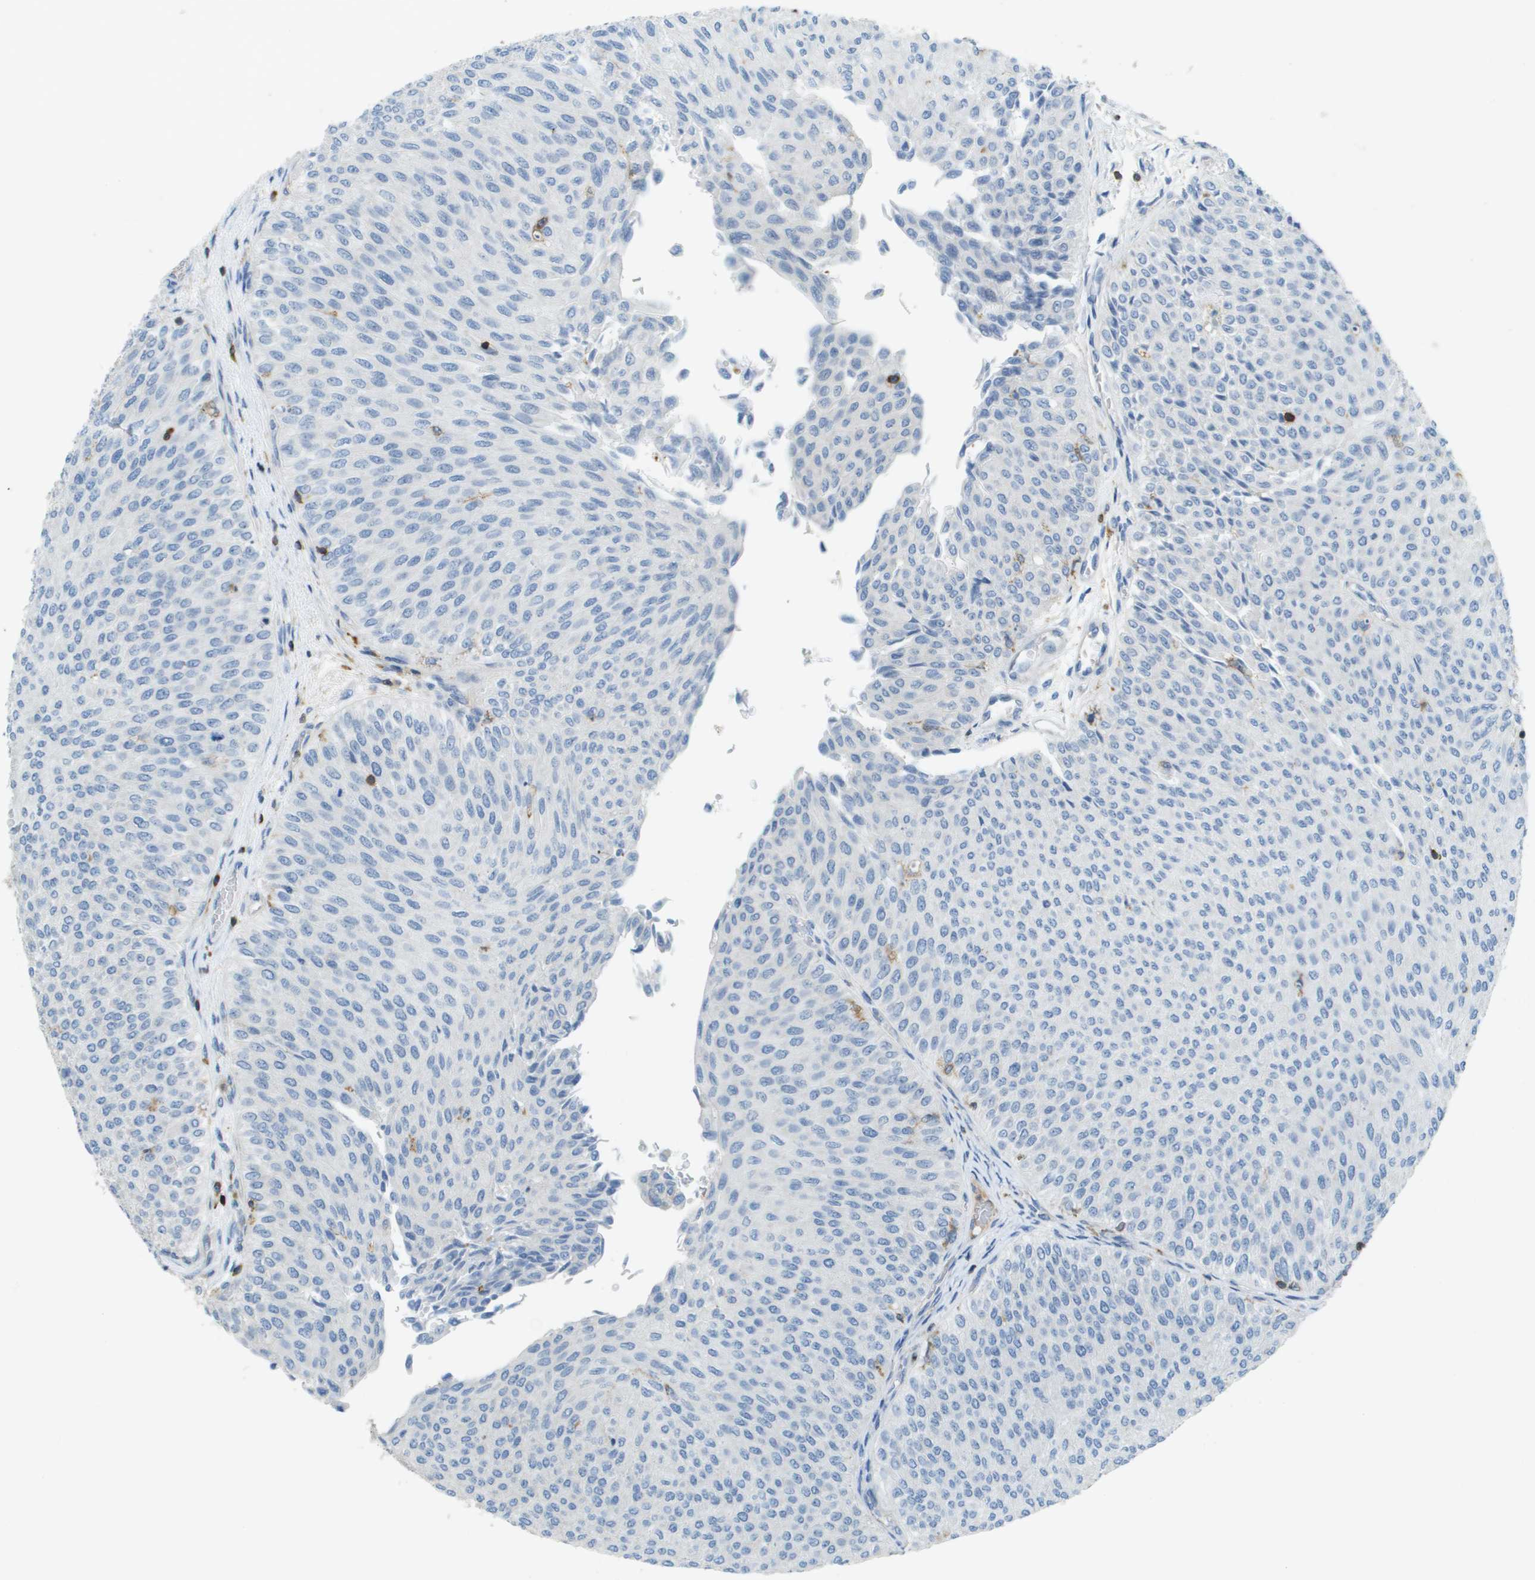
{"staining": {"intensity": "negative", "quantity": "none", "location": "none"}, "tissue": "urothelial cancer", "cell_type": "Tumor cells", "image_type": "cancer", "snomed": [{"axis": "morphology", "description": "Urothelial carcinoma, Low grade"}, {"axis": "topography", "description": "Urinary bladder"}], "caption": "A histopathology image of human low-grade urothelial carcinoma is negative for staining in tumor cells.", "gene": "APBB1IP", "patient": {"sex": "male", "age": 78}}